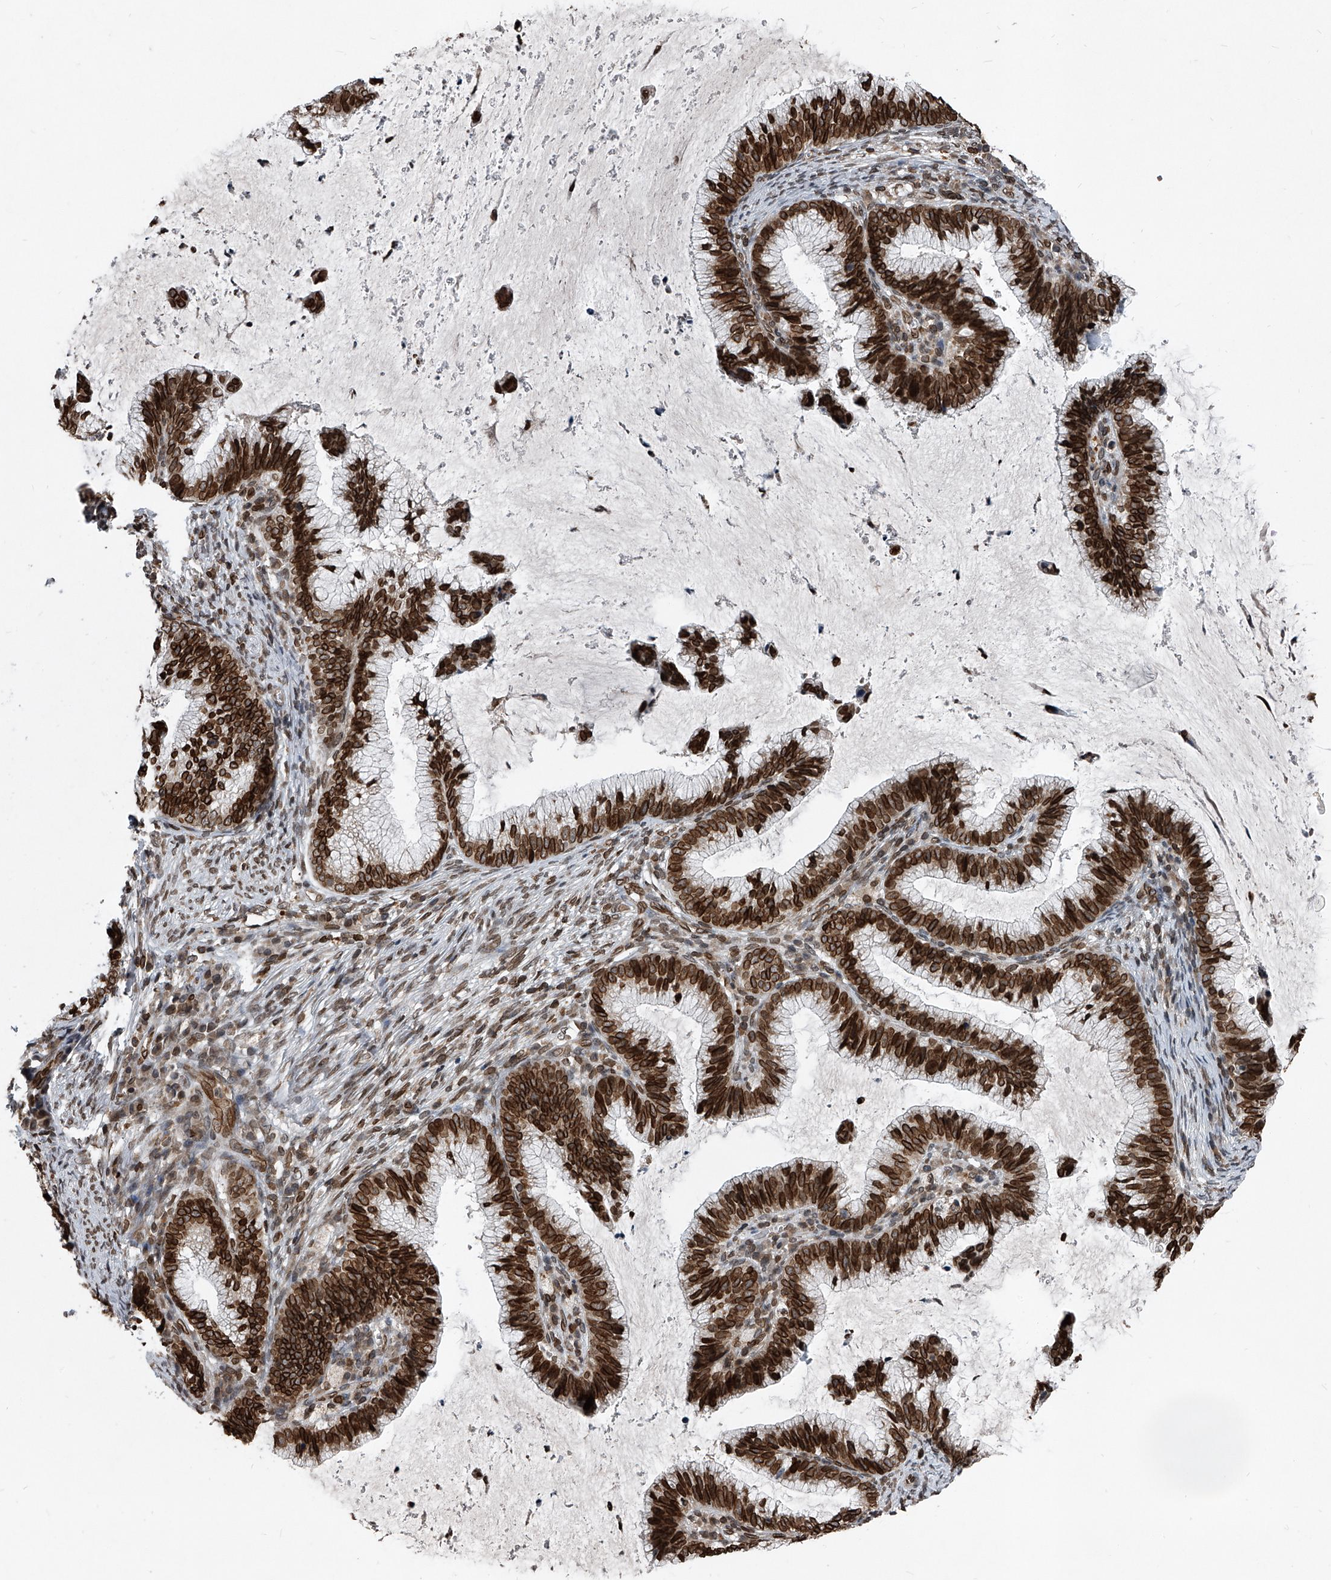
{"staining": {"intensity": "strong", "quantity": ">75%", "location": "cytoplasmic/membranous,nuclear"}, "tissue": "cervical cancer", "cell_type": "Tumor cells", "image_type": "cancer", "snomed": [{"axis": "morphology", "description": "Adenocarcinoma, NOS"}, {"axis": "topography", "description": "Cervix"}], "caption": "Approximately >75% of tumor cells in cervical cancer exhibit strong cytoplasmic/membranous and nuclear protein staining as visualized by brown immunohistochemical staining.", "gene": "PHF20", "patient": {"sex": "female", "age": 36}}